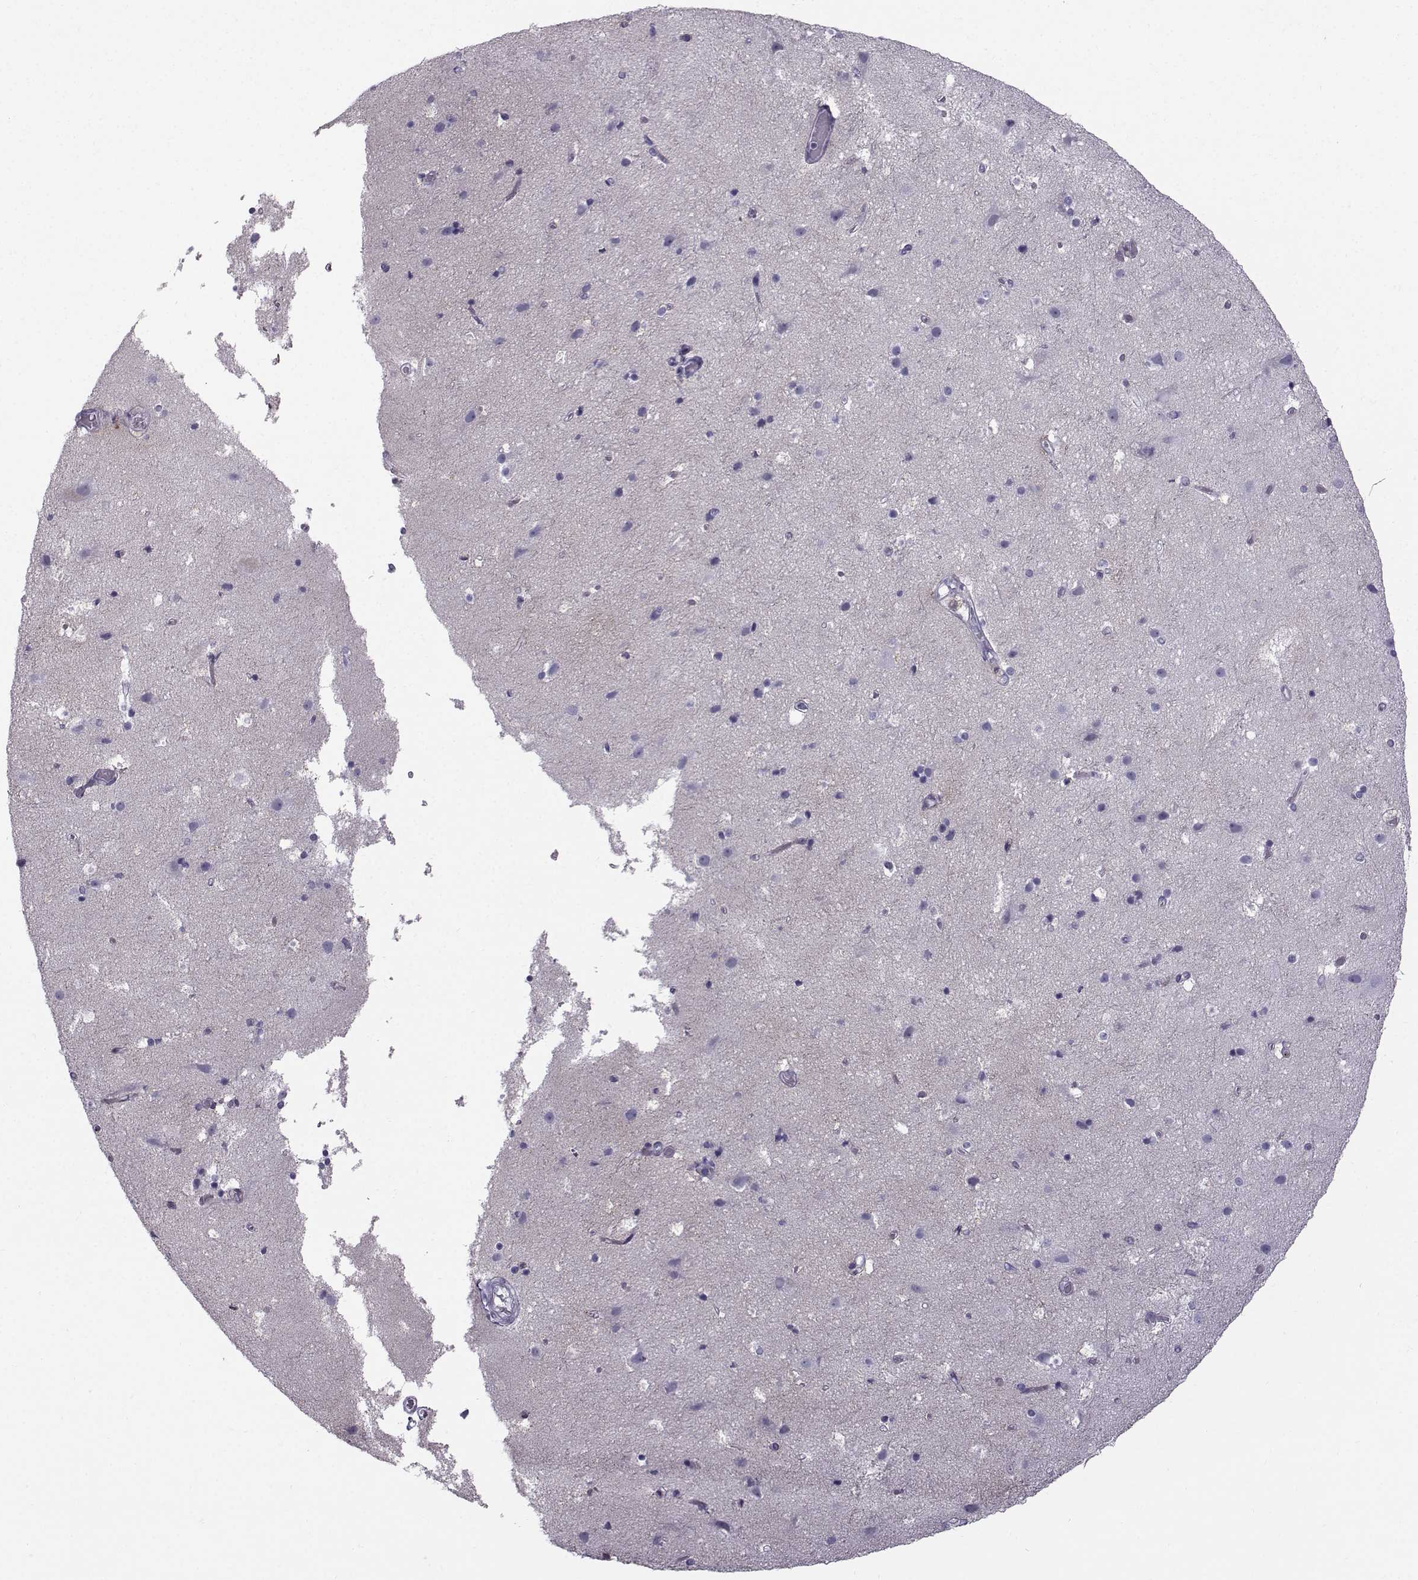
{"staining": {"intensity": "negative", "quantity": "none", "location": "none"}, "tissue": "cerebral cortex", "cell_type": "Endothelial cells", "image_type": "normal", "snomed": [{"axis": "morphology", "description": "Normal tissue, NOS"}, {"axis": "topography", "description": "Cerebral cortex"}], "caption": "This is an immunohistochemistry image of normal human cerebral cortex. There is no positivity in endothelial cells.", "gene": "DMRT3", "patient": {"sex": "female", "age": 52}}